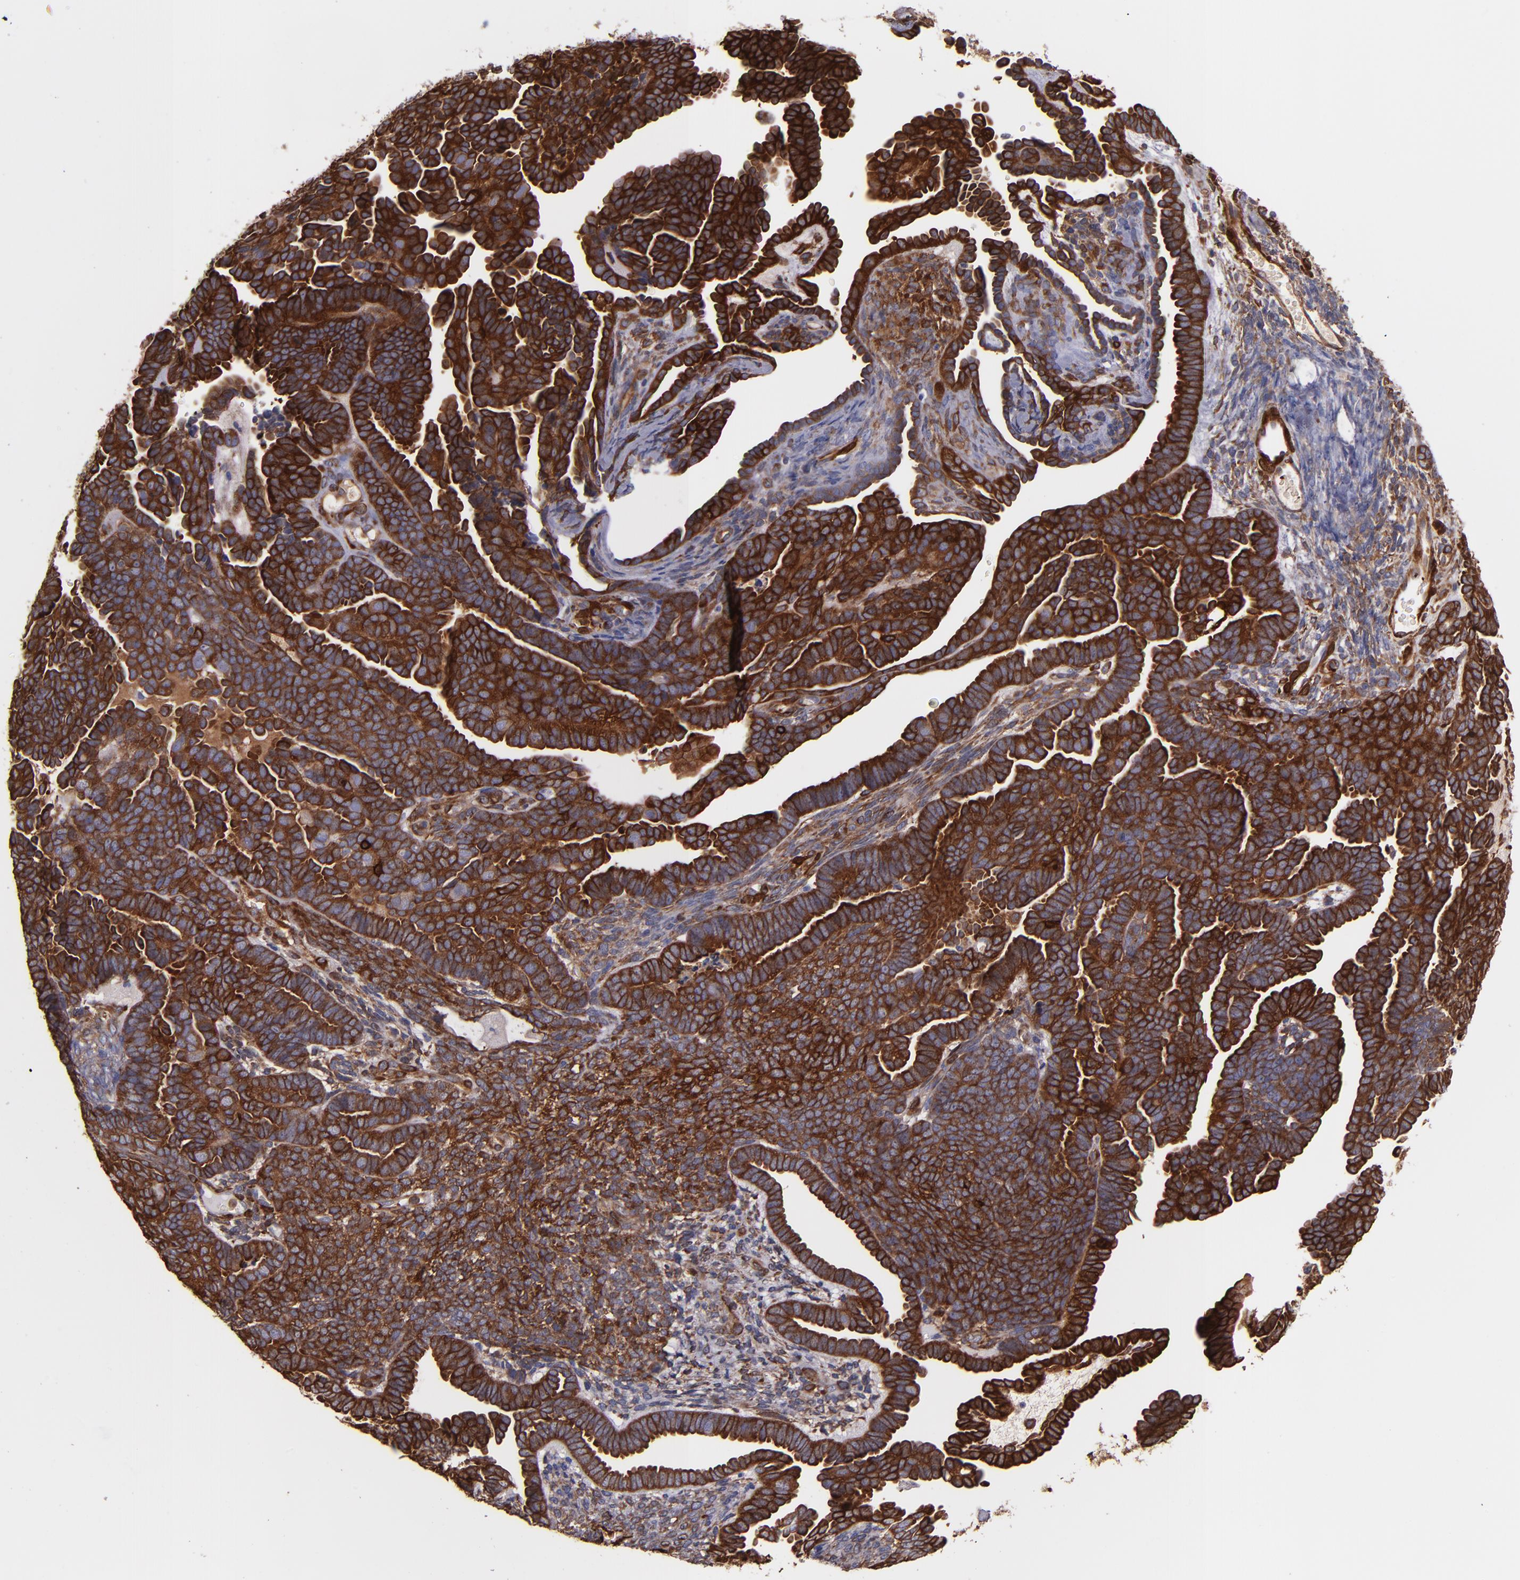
{"staining": {"intensity": "strong", "quantity": "25%-75%", "location": "cytoplasmic/membranous"}, "tissue": "endometrial cancer", "cell_type": "Tumor cells", "image_type": "cancer", "snomed": [{"axis": "morphology", "description": "Neoplasm, malignant, NOS"}, {"axis": "topography", "description": "Endometrium"}], "caption": "This micrograph demonstrates immunohistochemistry (IHC) staining of endometrial malignant neoplasm, with high strong cytoplasmic/membranous positivity in about 25%-75% of tumor cells.", "gene": "VCL", "patient": {"sex": "female", "age": 74}}